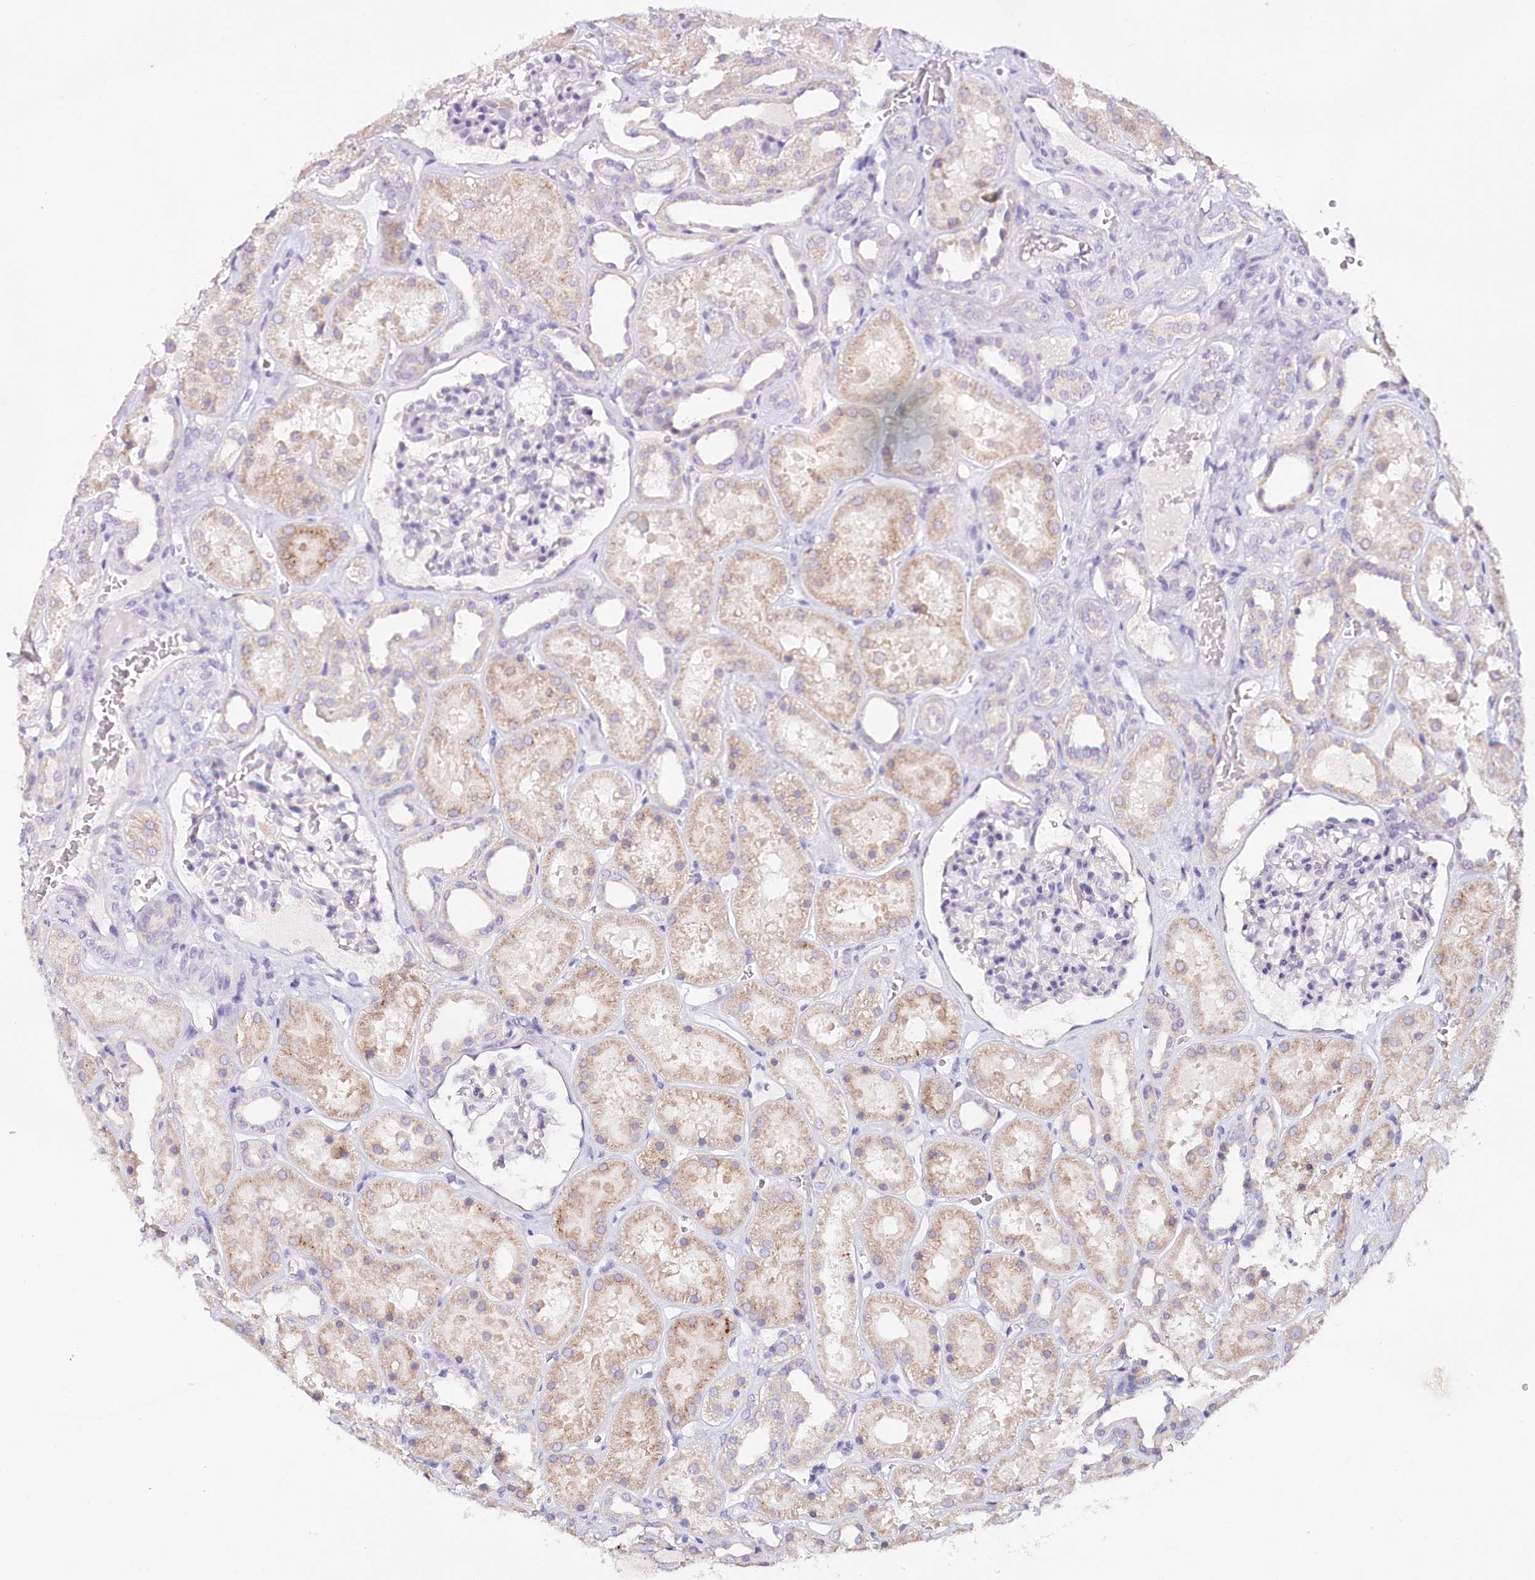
{"staining": {"intensity": "negative", "quantity": "none", "location": "none"}, "tissue": "kidney", "cell_type": "Cells in glomeruli", "image_type": "normal", "snomed": [{"axis": "morphology", "description": "Normal tissue, NOS"}, {"axis": "topography", "description": "Kidney"}], "caption": "Immunohistochemical staining of normal kidney demonstrates no significant staining in cells in glomeruli.", "gene": "TP53", "patient": {"sex": "female", "age": 41}}